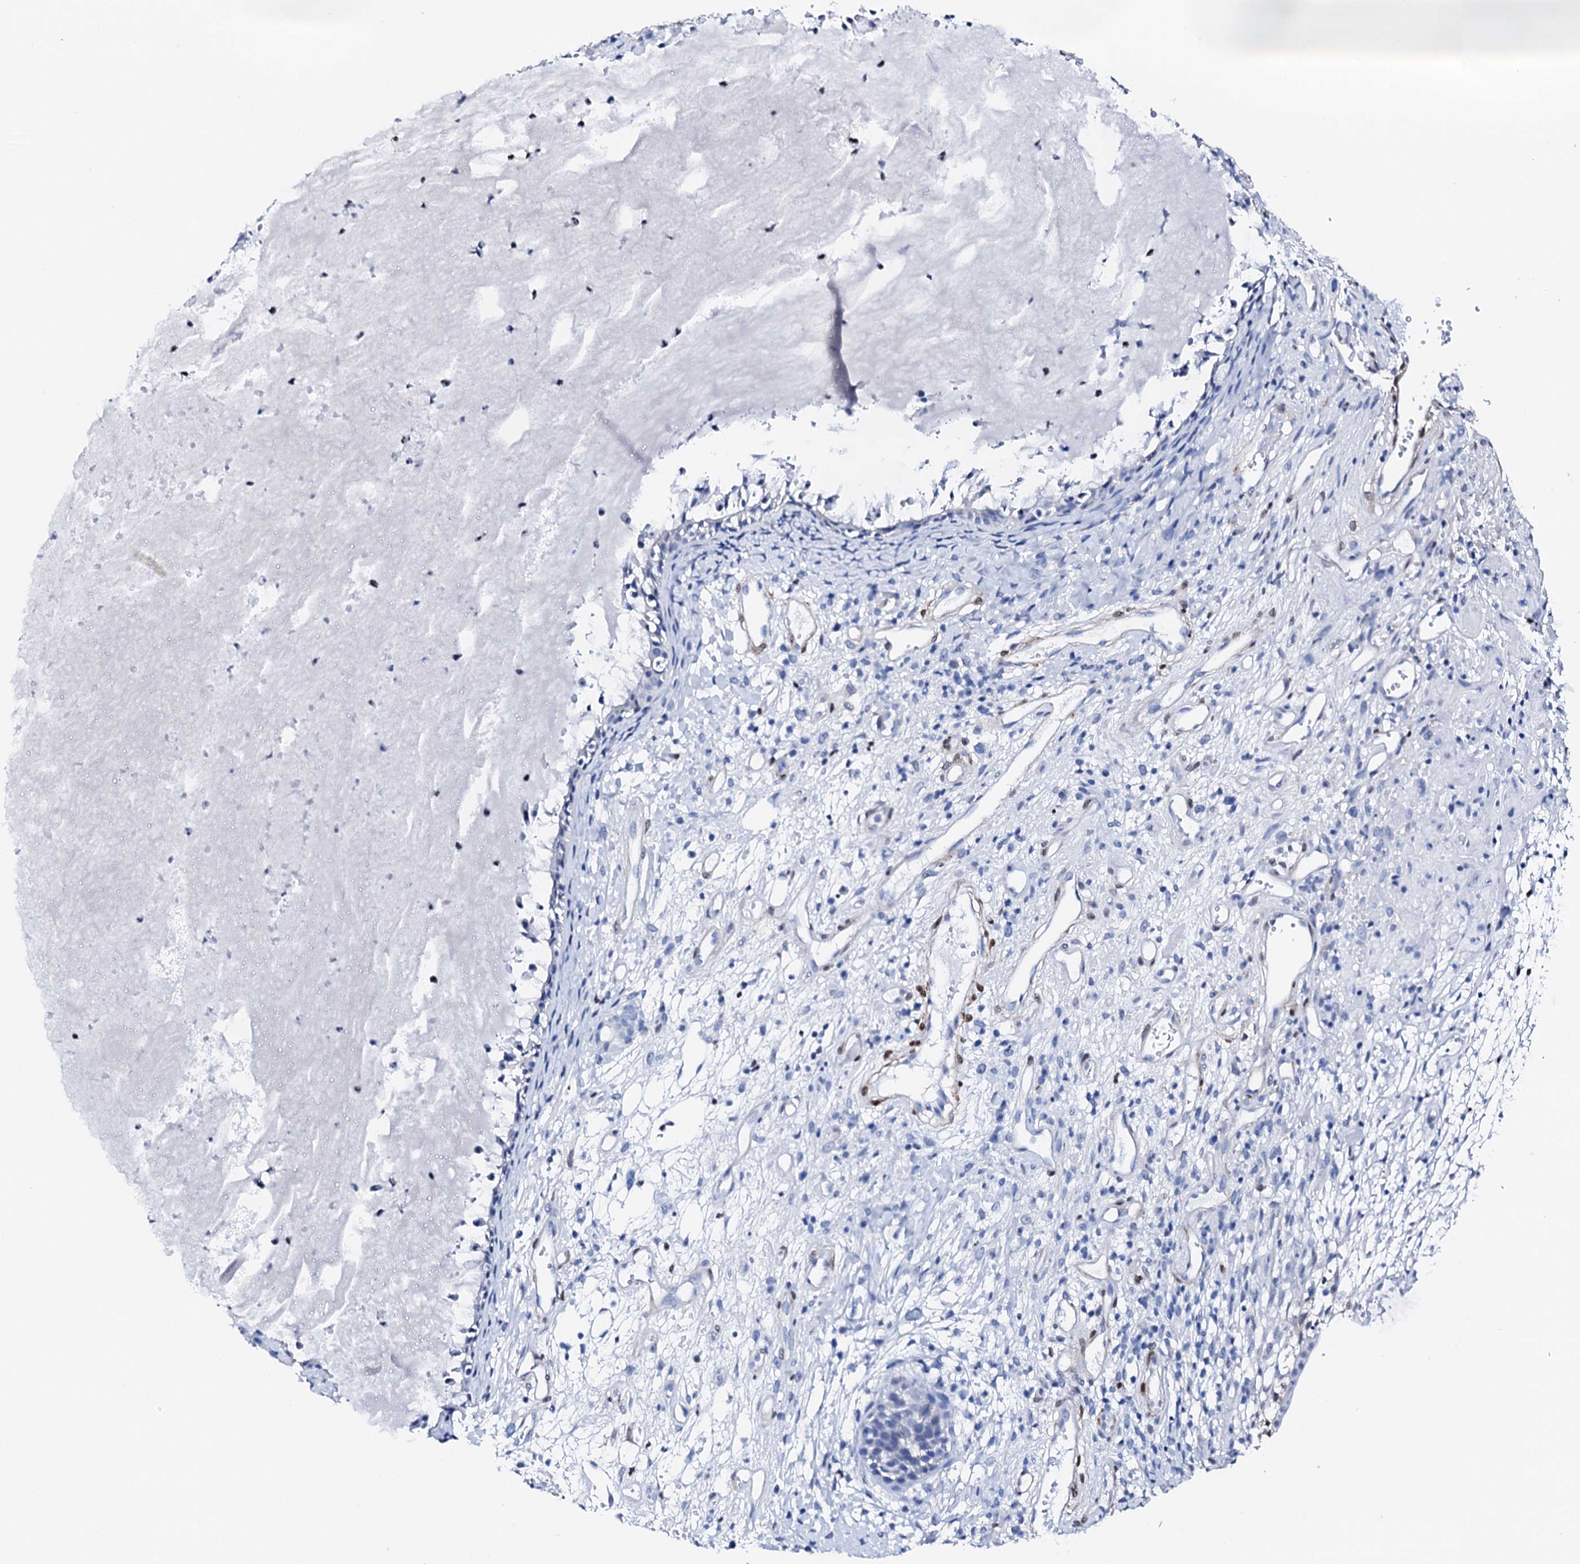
{"staining": {"intensity": "negative", "quantity": "none", "location": "none"}, "tissue": "nasopharynx", "cell_type": "Respiratory epithelial cells", "image_type": "normal", "snomed": [{"axis": "morphology", "description": "Normal tissue, NOS"}, {"axis": "topography", "description": "Nasopharynx"}], "caption": "An image of nasopharynx stained for a protein exhibits no brown staining in respiratory epithelial cells. The staining was performed using DAB (3,3'-diaminobenzidine) to visualize the protein expression in brown, while the nuclei were stained in blue with hematoxylin (Magnification: 20x).", "gene": "NRIP2", "patient": {"sex": "male", "age": 22}}